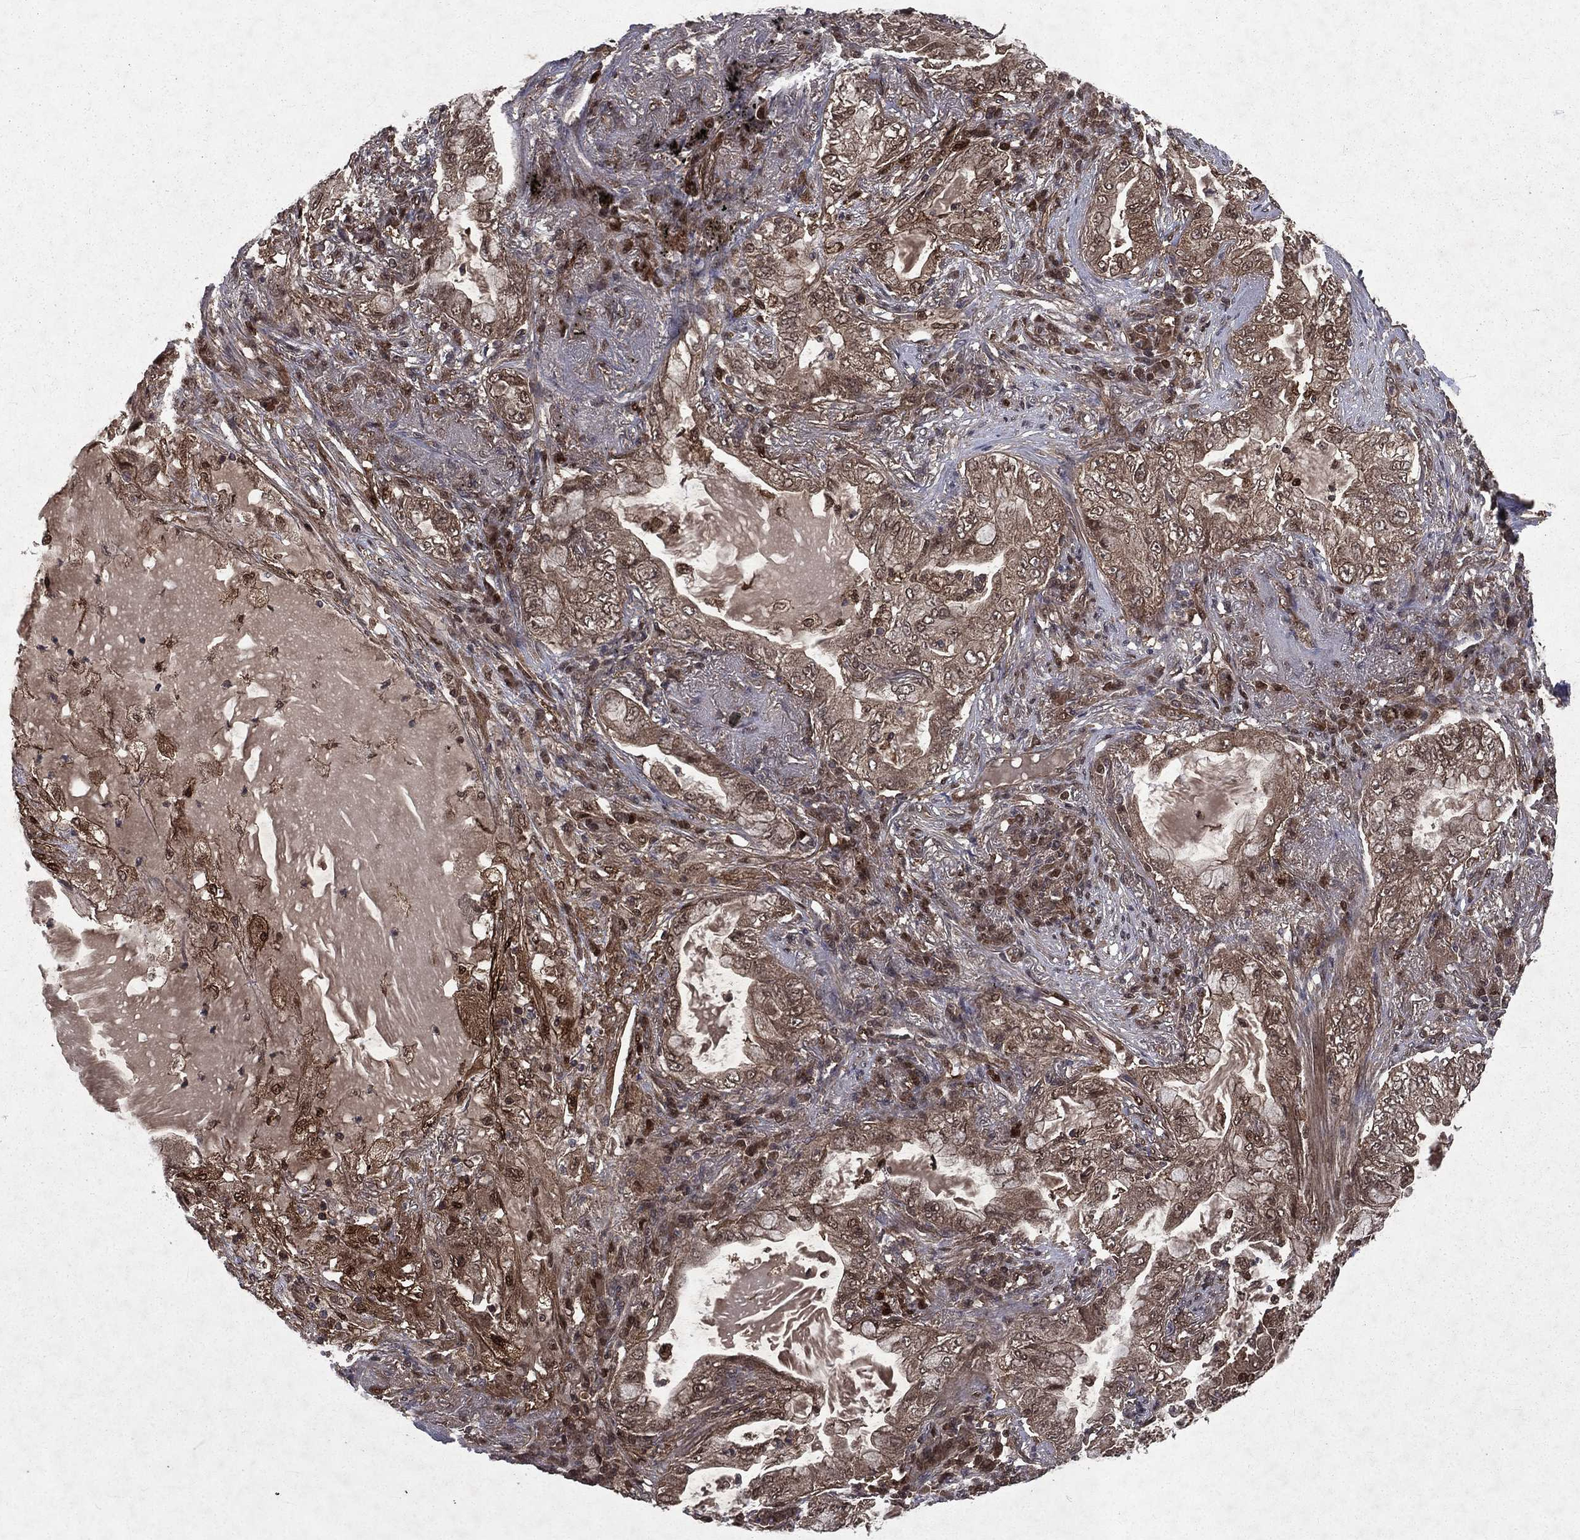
{"staining": {"intensity": "moderate", "quantity": "25%-75%", "location": "cytoplasmic/membranous"}, "tissue": "lung cancer", "cell_type": "Tumor cells", "image_type": "cancer", "snomed": [{"axis": "morphology", "description": "Adenocarcinoma, NOS"}, {"axis": "topography", "description": "Lung"}], "caption": "The micrograph reveals a brown stain indicating the presence of a protein in the cytoplasmic/membranous of tumor cells in lung cancer. (Stains: DAB (3,3'-diaminobenzidine) in brown, nuclei in blue, Microscopy: brightfield microscopy at high magnification).", "gene": "FGD1", "patient": {"sex": "female", "age": 73}}